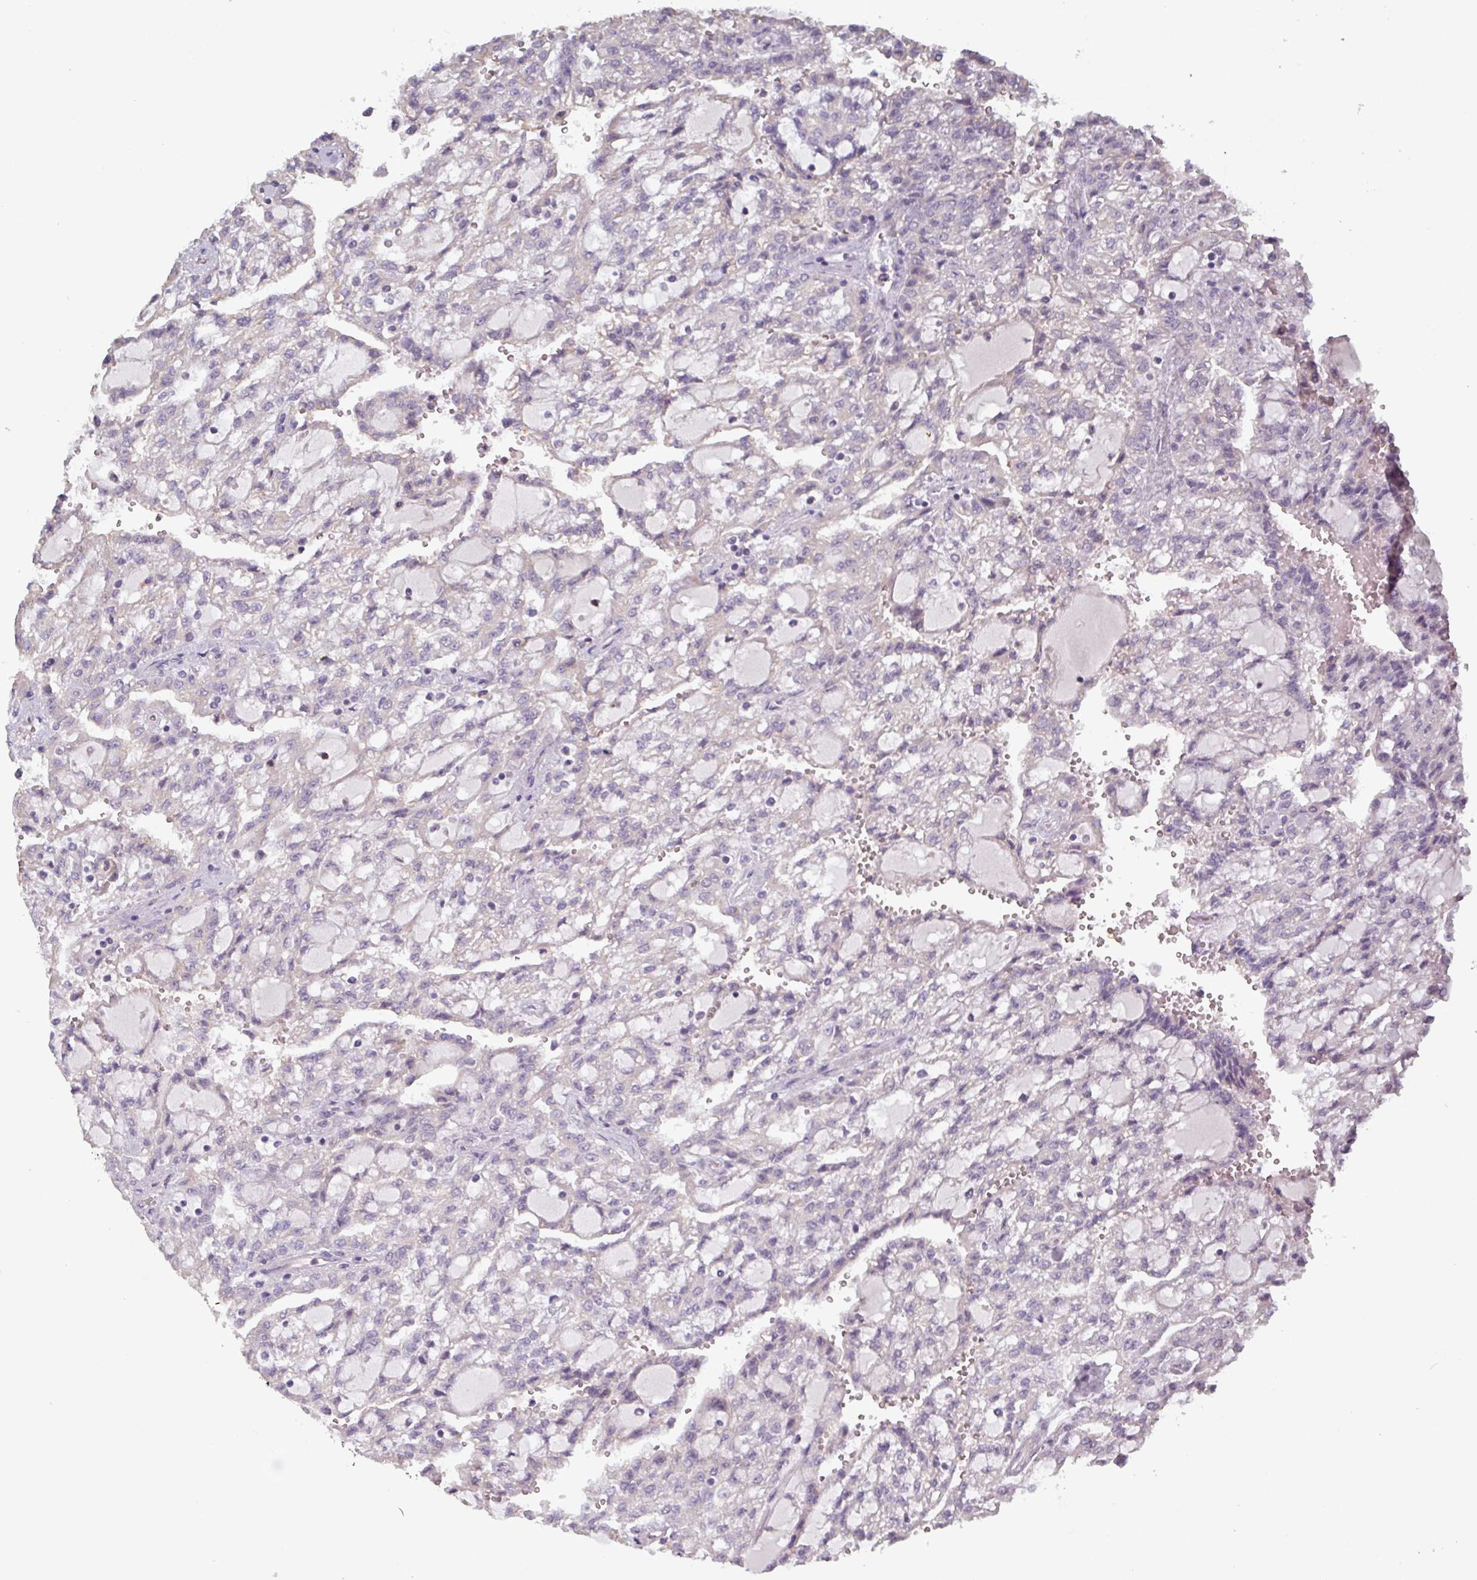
{"staining": {"intensity": "negative", "quantity": "none", "location": "none"}, "tissue": "renal cancer", "cell_type": "Tumor cells", "image_type": "cancer", "snomed": [{"axis": "morphology", "description": "Adenocarcinoma, NOS"}, {"axis": "topography", "description": "Kidney"}], "caption": "This is an immunohistochemistry micrograph of human renal cancer. There is no staining in tumor cells.", "gene": "PRAMEF8", "patient": {"sex": "male", "age": 63}}